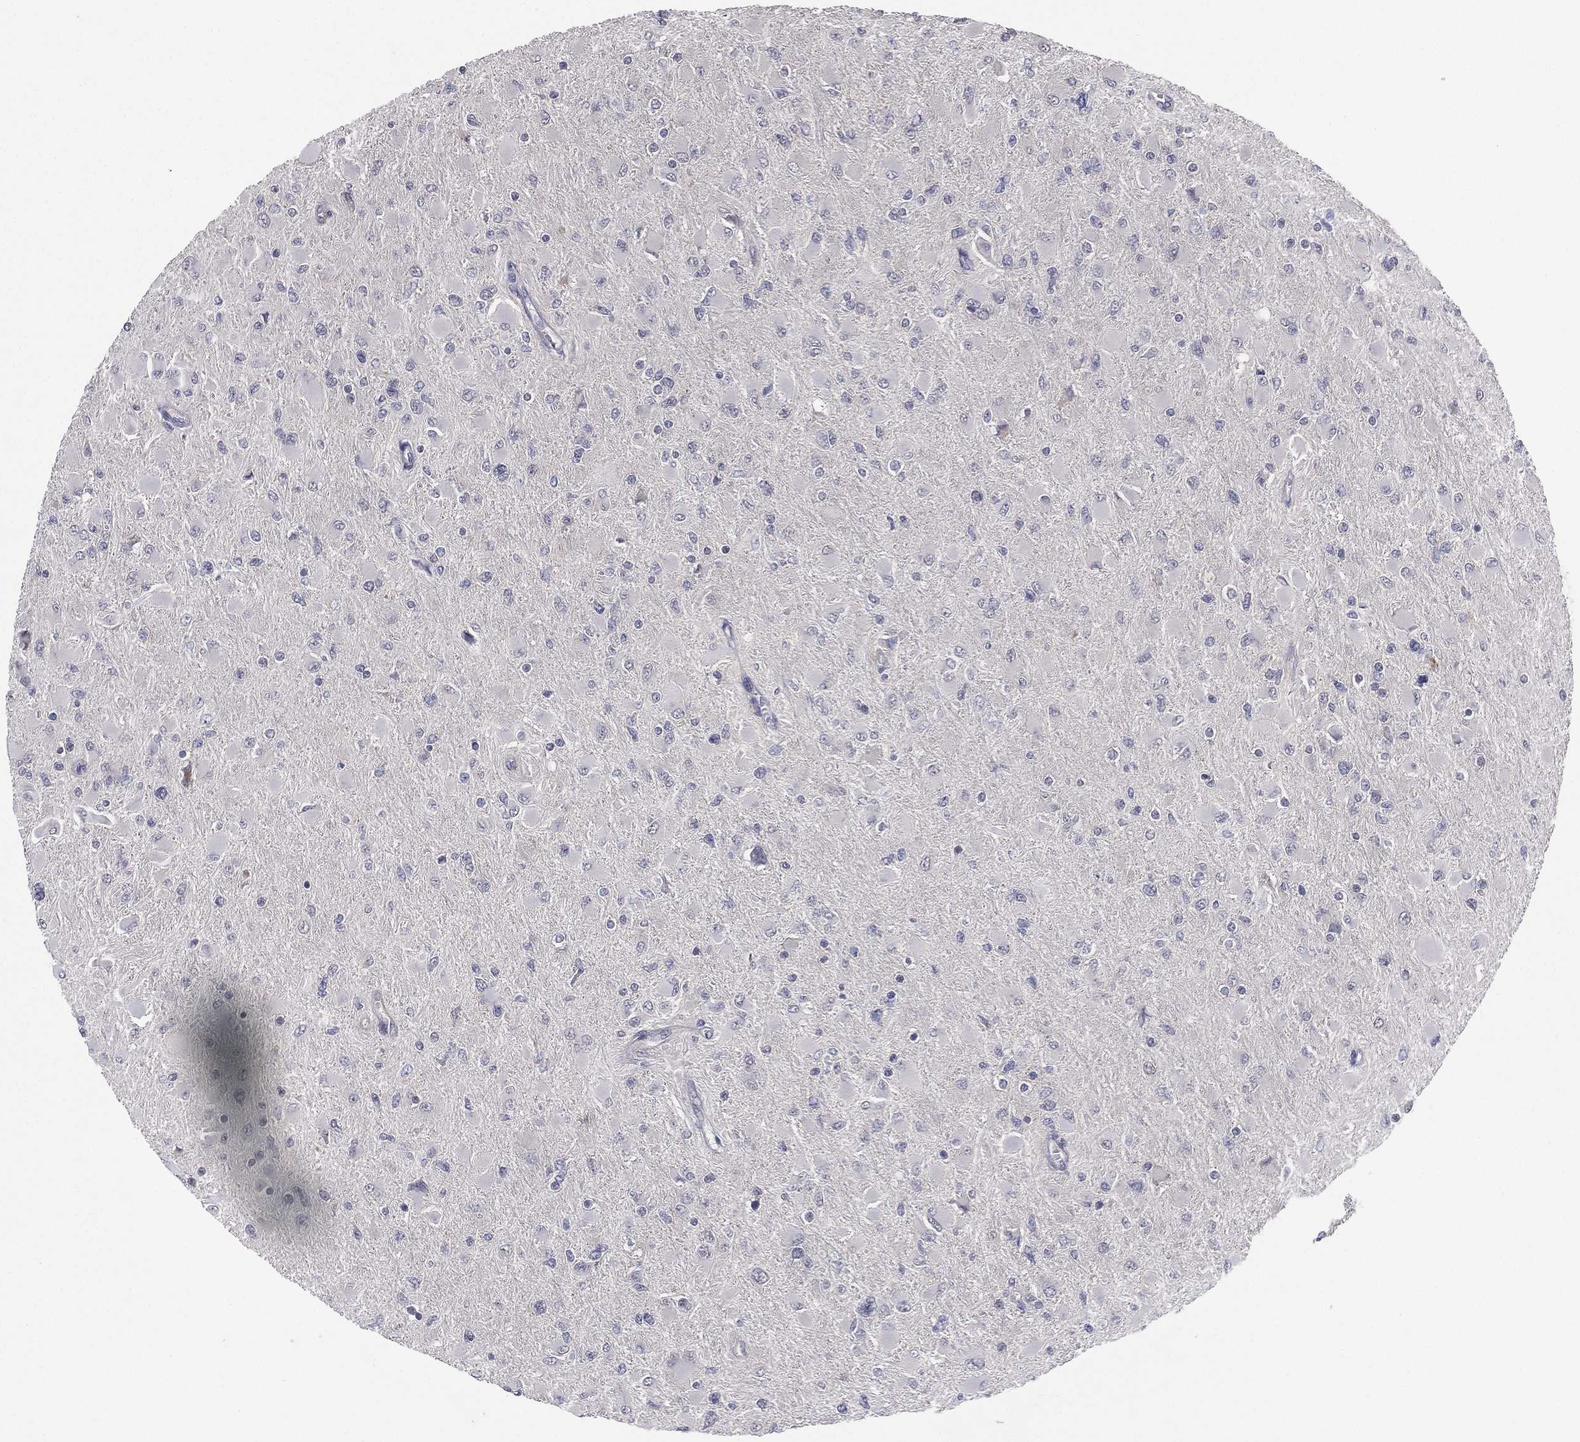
{"staining": {"intensity": "negative", "quantity": "none", "location": "none"}, "tissue": "glioma", "cell_type": "Tumor cells", "image_type": "cancer", "snomed": [{"axis": "morphology", "description": "Glioma, malignant, High grade"}, {"axis": "topography", "description": "Cerebral cortex"}], "caption": "High magnification brightfield microscopy of malignant glioma (high-grade) stained with DAB (3,3'-diaminobenzidine) (brown) and counterstained with hematoxylin (blue): tumor cells show no significant expression. Brightfield microscopy of immunohistochemistry (IHC) stained with DAB (brown) and hematoxylin (blue), captured at high magnification.", "gene": "KAT14", "patient": {"sex": "female", "age": 36}}